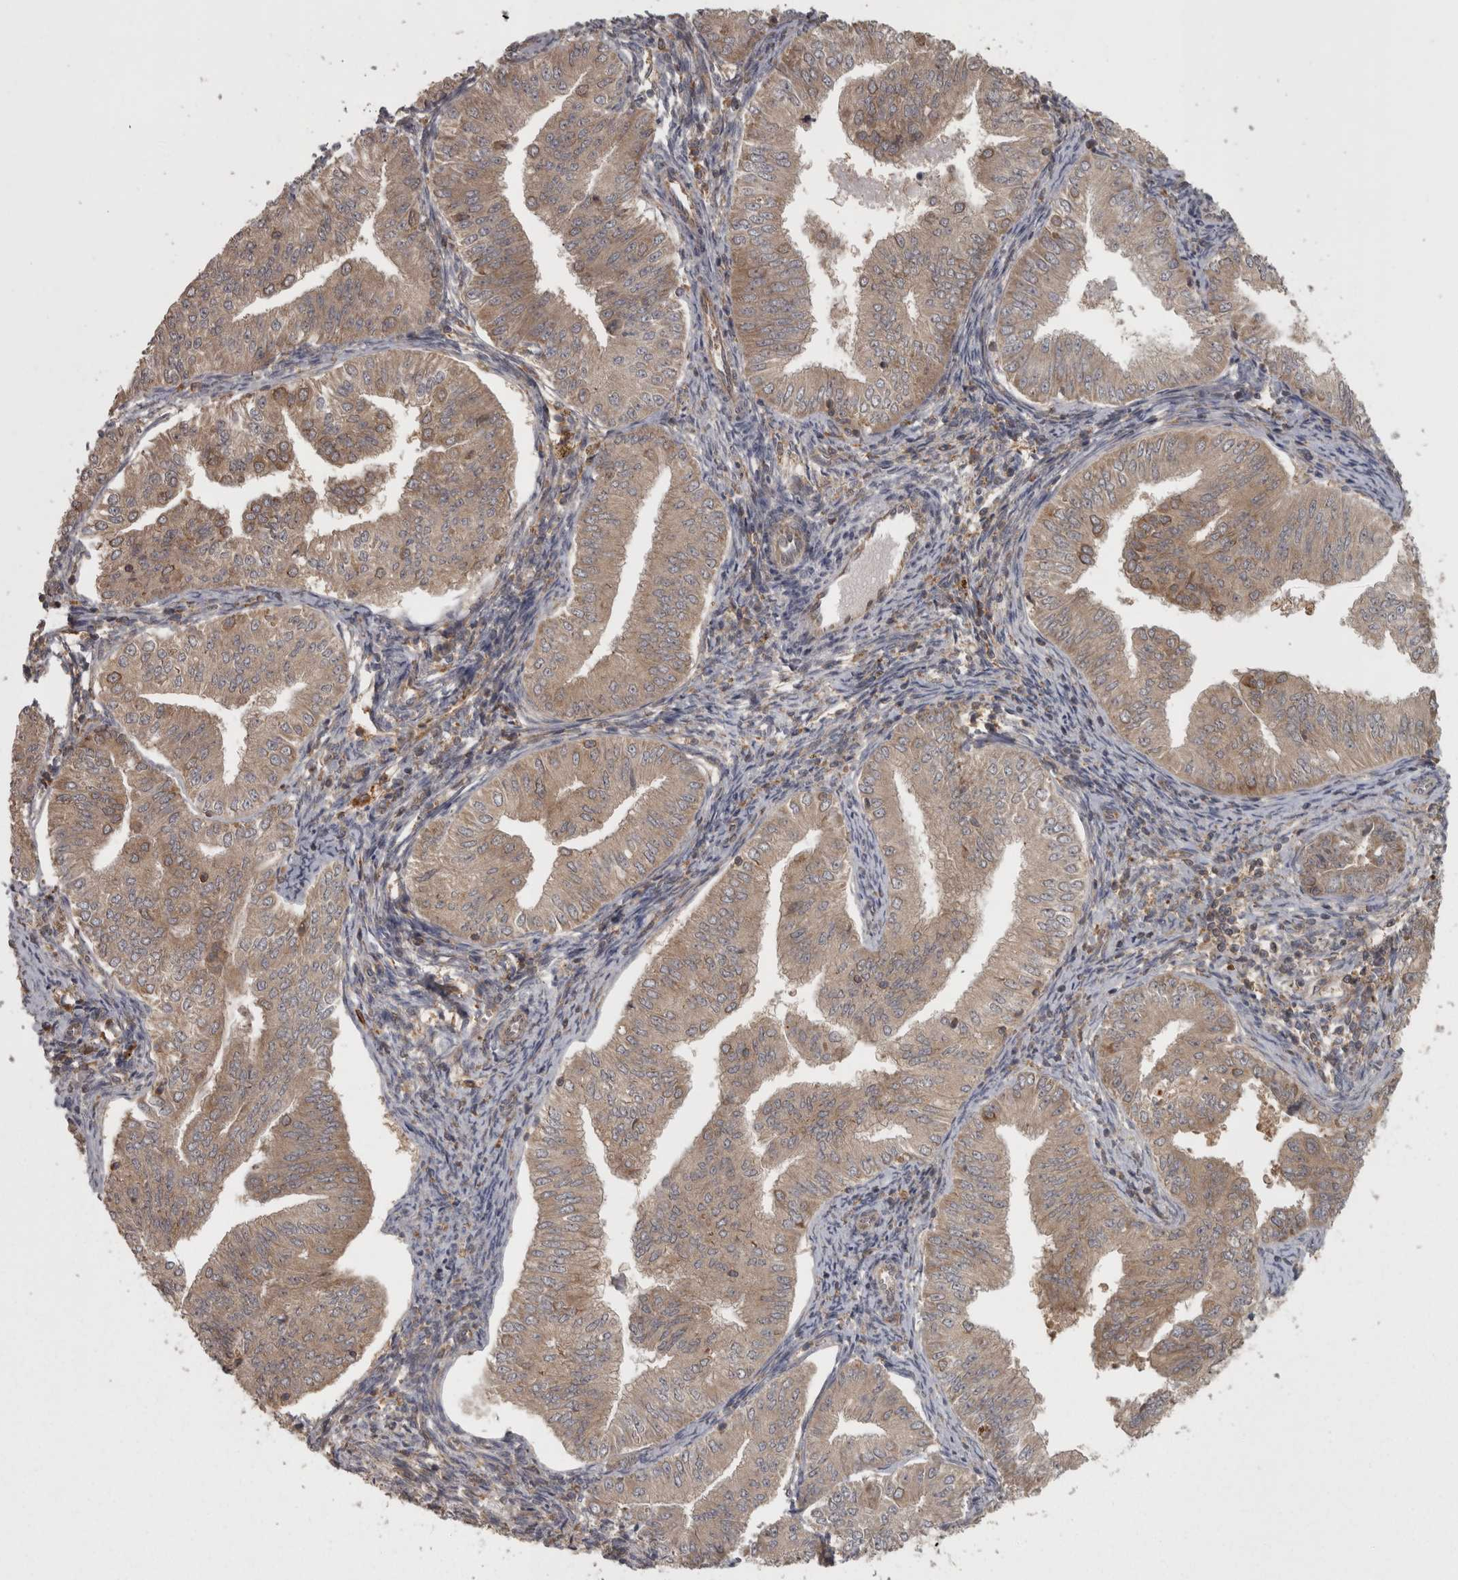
{"staining": {"intensity": "moderate", "quantity": ">75%", "location": "cytoplasmic/membranous"}, "tissue": "endometrial cancer", "cell_type": "Tumor cells", "image_type": "cancer", "snomed": [{"axis": "morphology", "description": "Normal tissue, NOS"}, {"axis": "morphology", "description": "Adenocarcinoma, NOS"}, {"axis": "topography", "description": "Endometrium"}], "caption": "High-power microscopy captured an immunohistochemistry (IHC) micrograph of endometrial adenocarcinoma, revealing moderate cytoplasmic/membranous staining in about >75% of tumor cells.", "gene": "MICU3", "patient": {"sex": "female", "age": 53}}